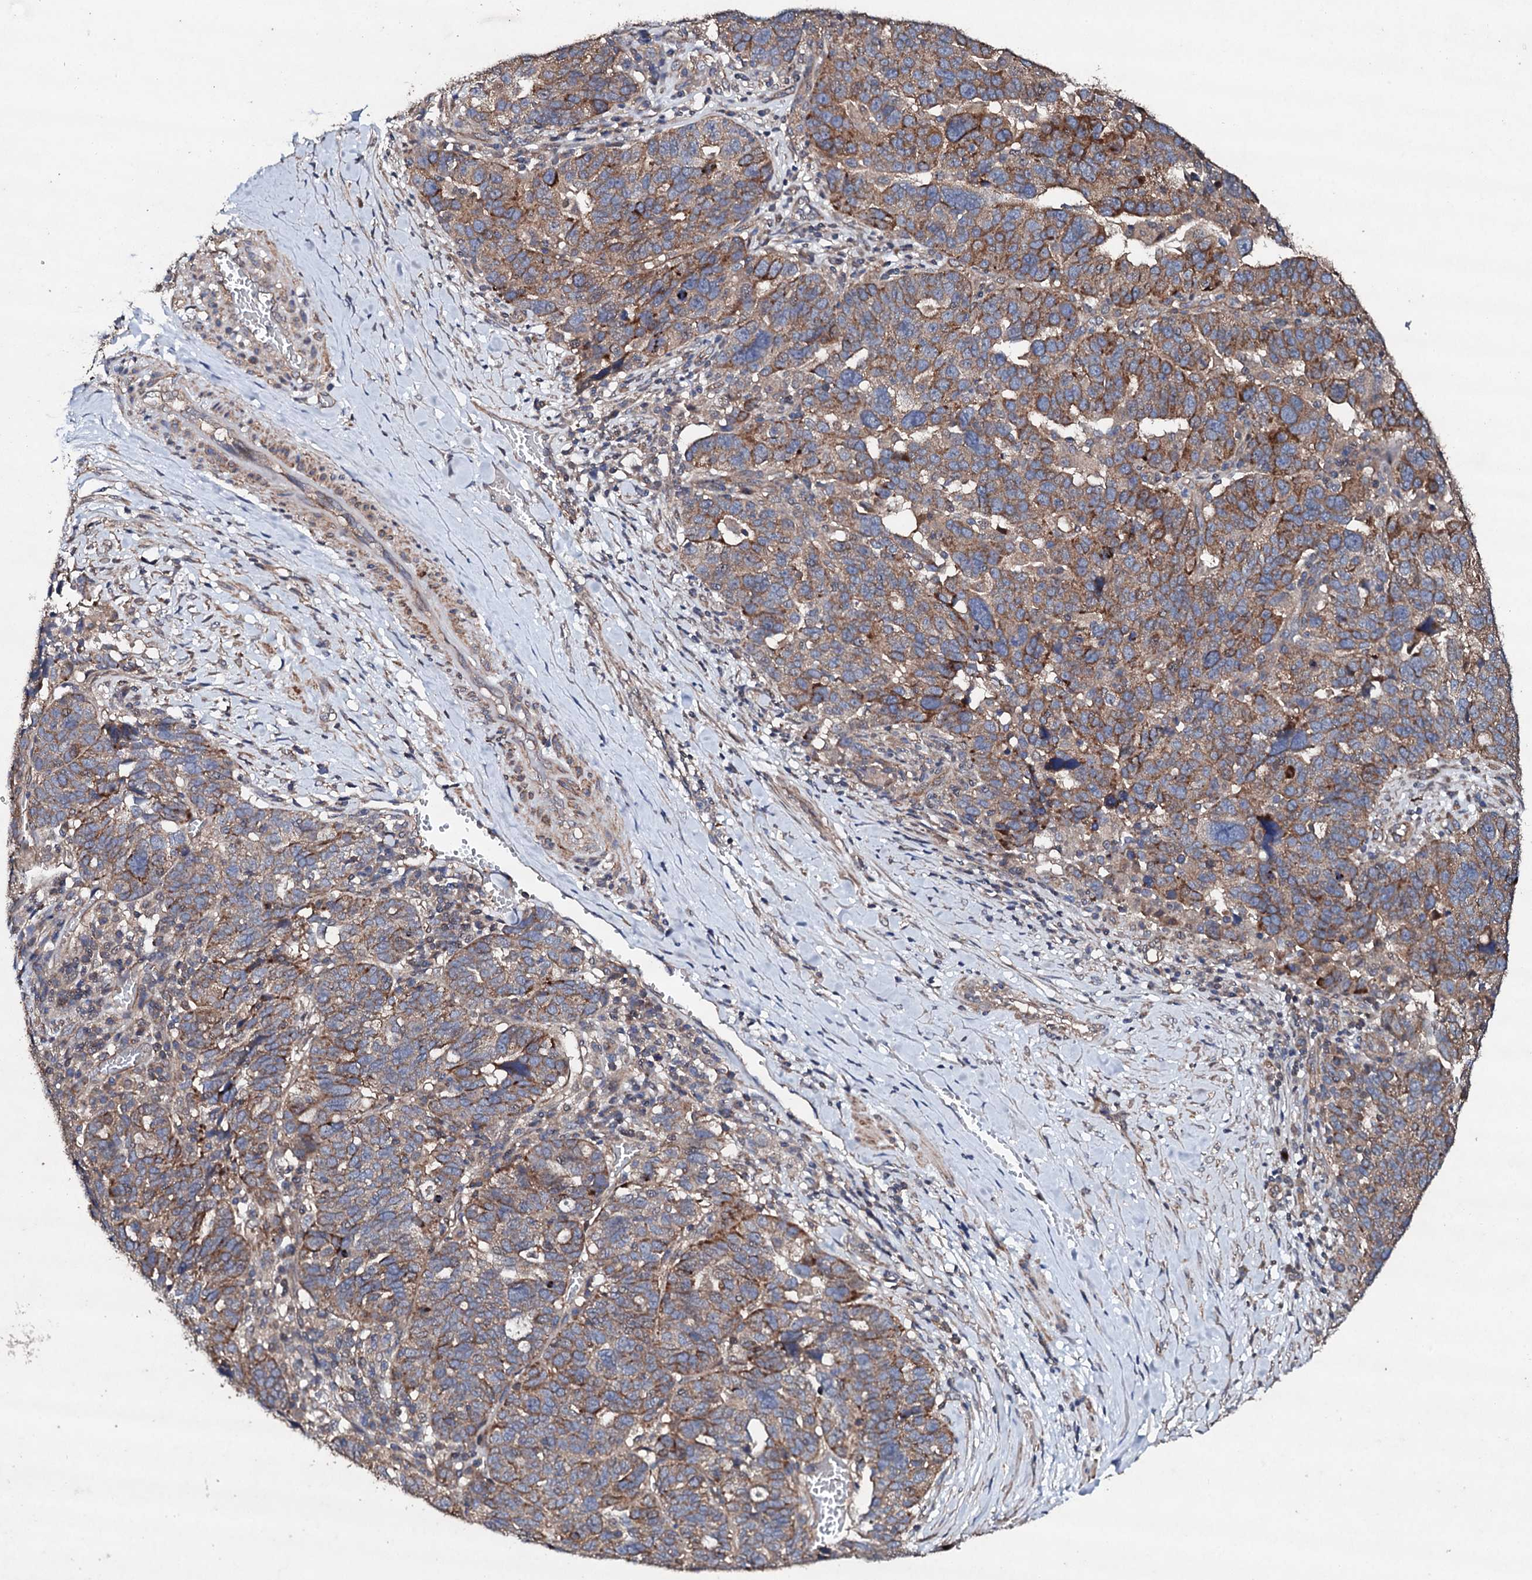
{"staining": {"intensity": "moderate", "quantity": ">75%", "location": "cytoplasmic/membranous"}, "tissue": "ovarian cancer", "cell_type": "Tumor cells", "image_type": "cancer", "snomed": [{"axis": "morphology", "description": "Cystadenocarcinoma, serous, NOS"}, {"axis": "topography", "description": "Ovary"}], "caption": "This micrograph shows IHC staining of human ovarian serous cystadenocarcinoma, with medium moderate cytoplasmic/membranous staining in approximately >75% of tumor cells.", "gene": "MOCOS", "patient": {"sex": "female", "age": 59}}